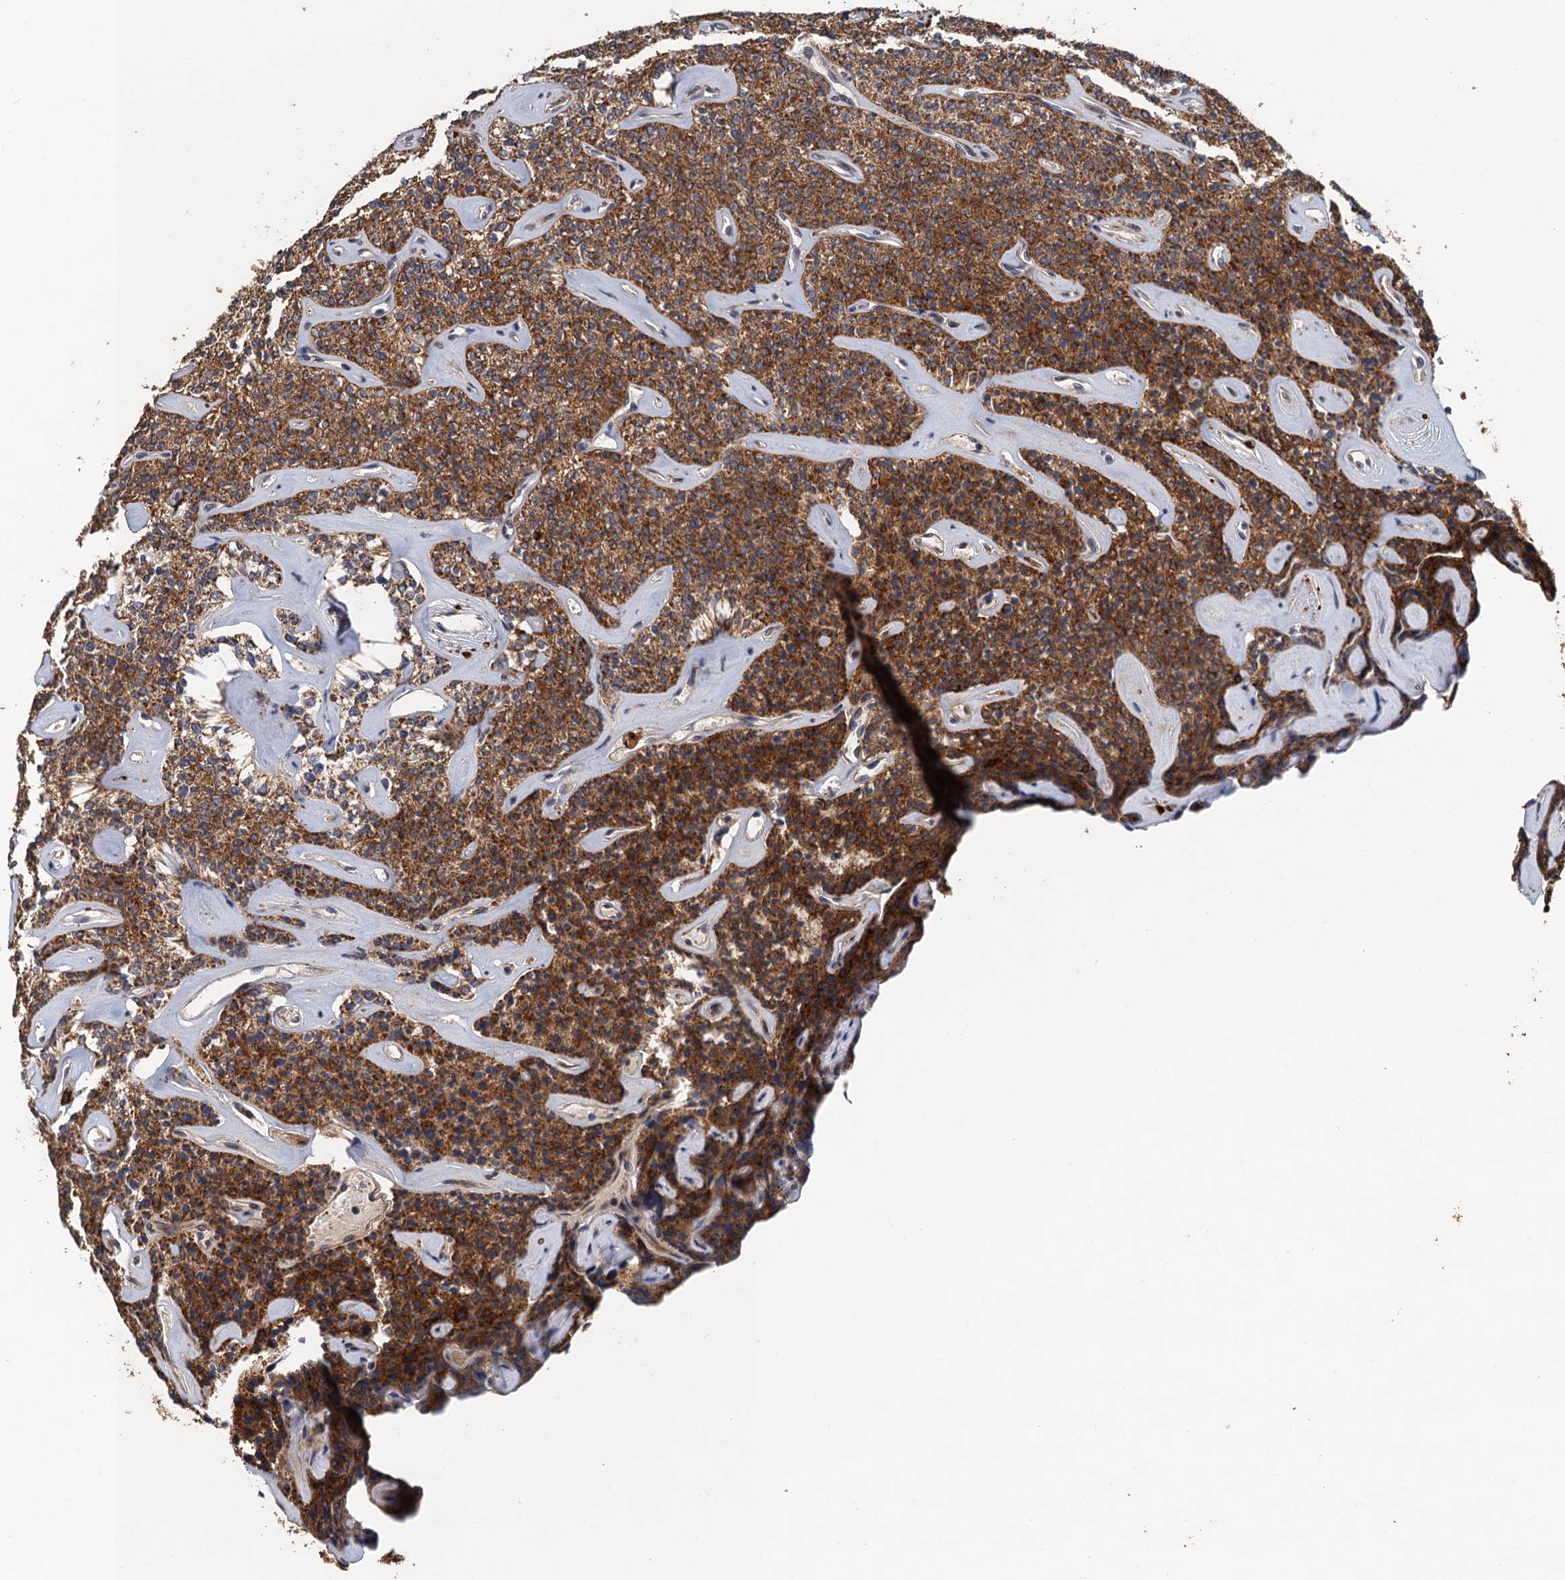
{"staining": {"intensity": "strong", "quantity": ">75%", "location": "cytoplasmic/membranous"}, "tissue": "parathyroid gland", "cell_type": "Glandular cells", "image_type": "normal", "snomed": [{"axis": "morphology", "description": "Normal tissue, NOS"}, {"axis": "topography", "description": "Parathyroid gland"}], "caption": "Immunohistochemistry of normal human parathyroid gland reveals high levels of strong cytoplasmic/membranous positivity in about >75% of glandular cells.", "gene": "MEAK7", "patient": {"sex": "male", "age": 46}}